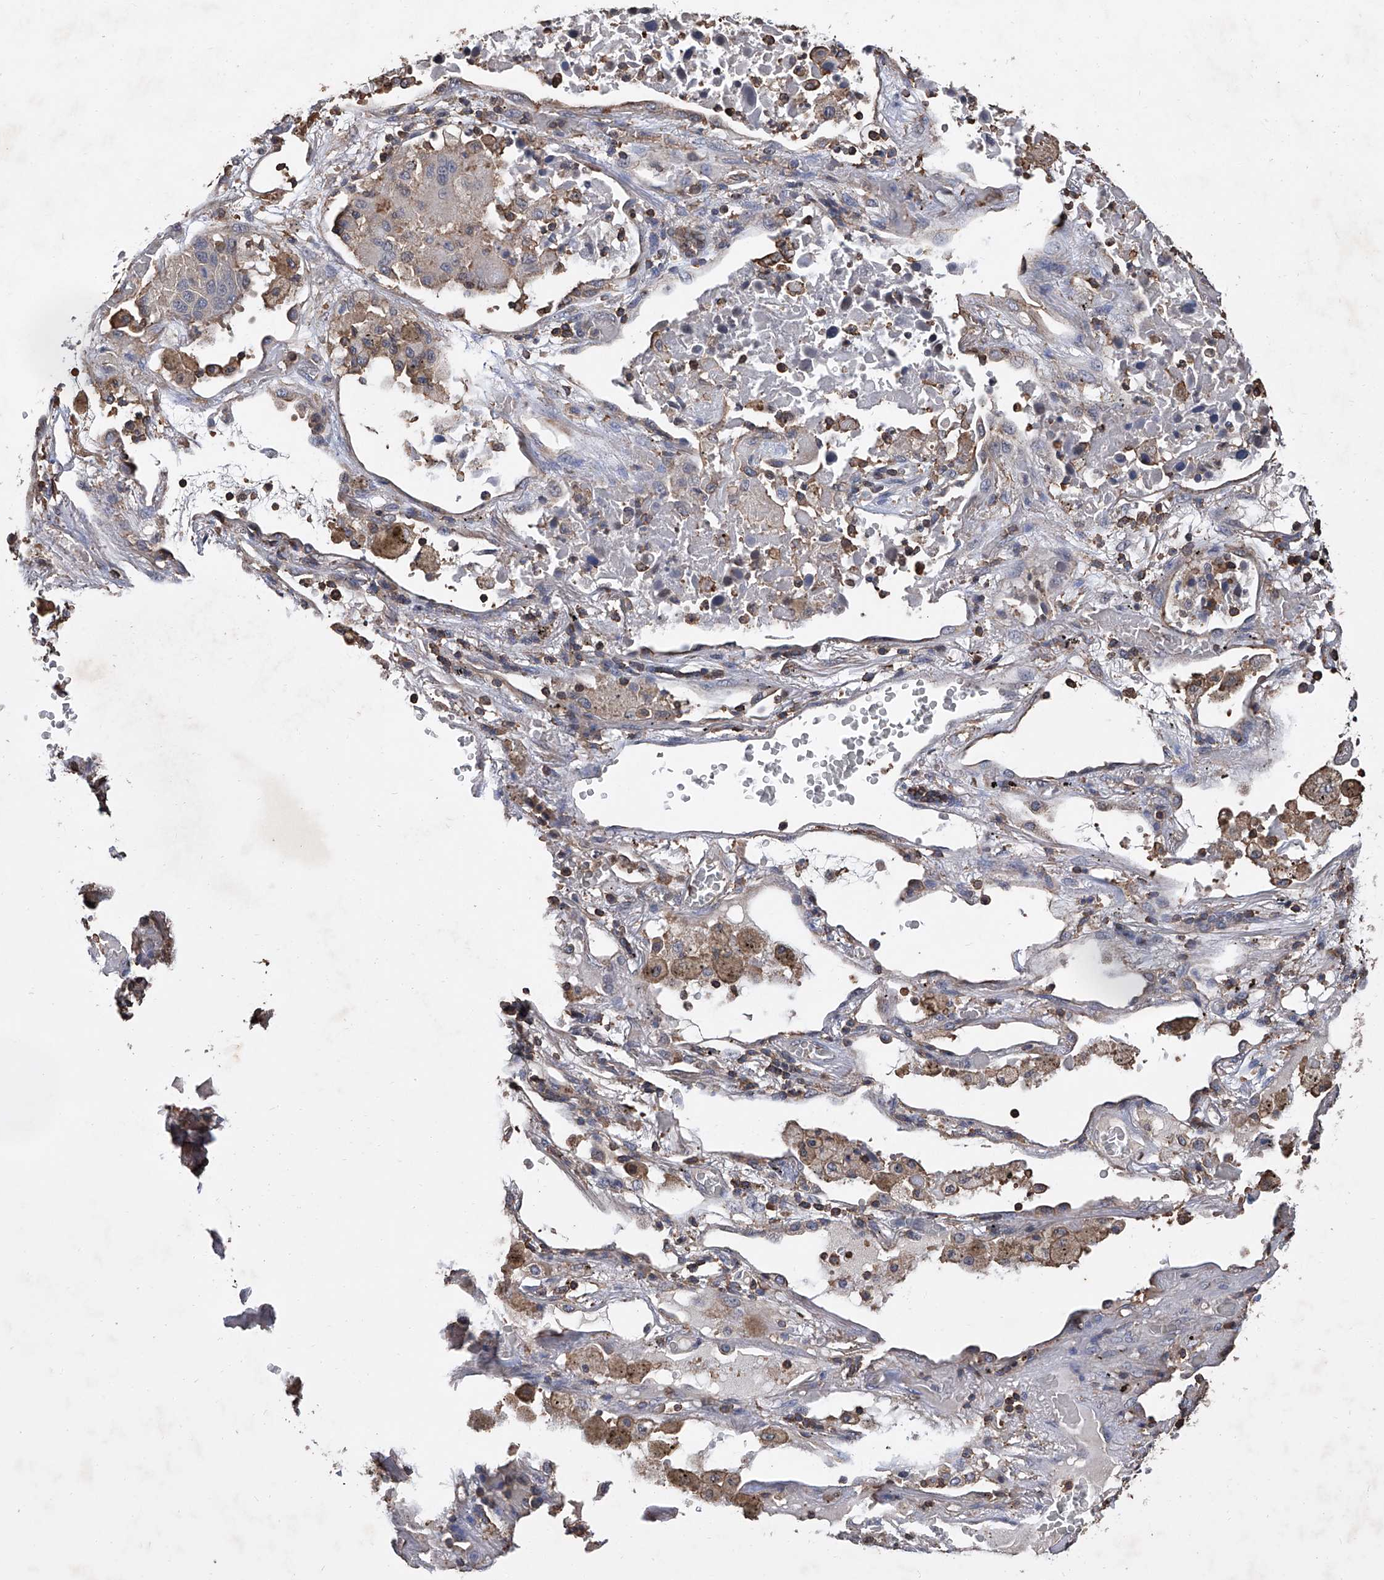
{"staining": {"intensity": "negative", "quantity": "none", "location": "none"}, "tissue": "lung cancer", "cell_type": "Tumor cells", "image_type": "cancer", "snomed": [{"axis": "morphology", "description": "Squamous cell carcinoma, NOS"}, {"axis": "topography", "description": "Lung"}], "caption": "IHC of squamous cell carcinoma (lung) displays no staining in tumor cells.", "gene": "GPT", "patient": {"sex": "male", "age": 57}}